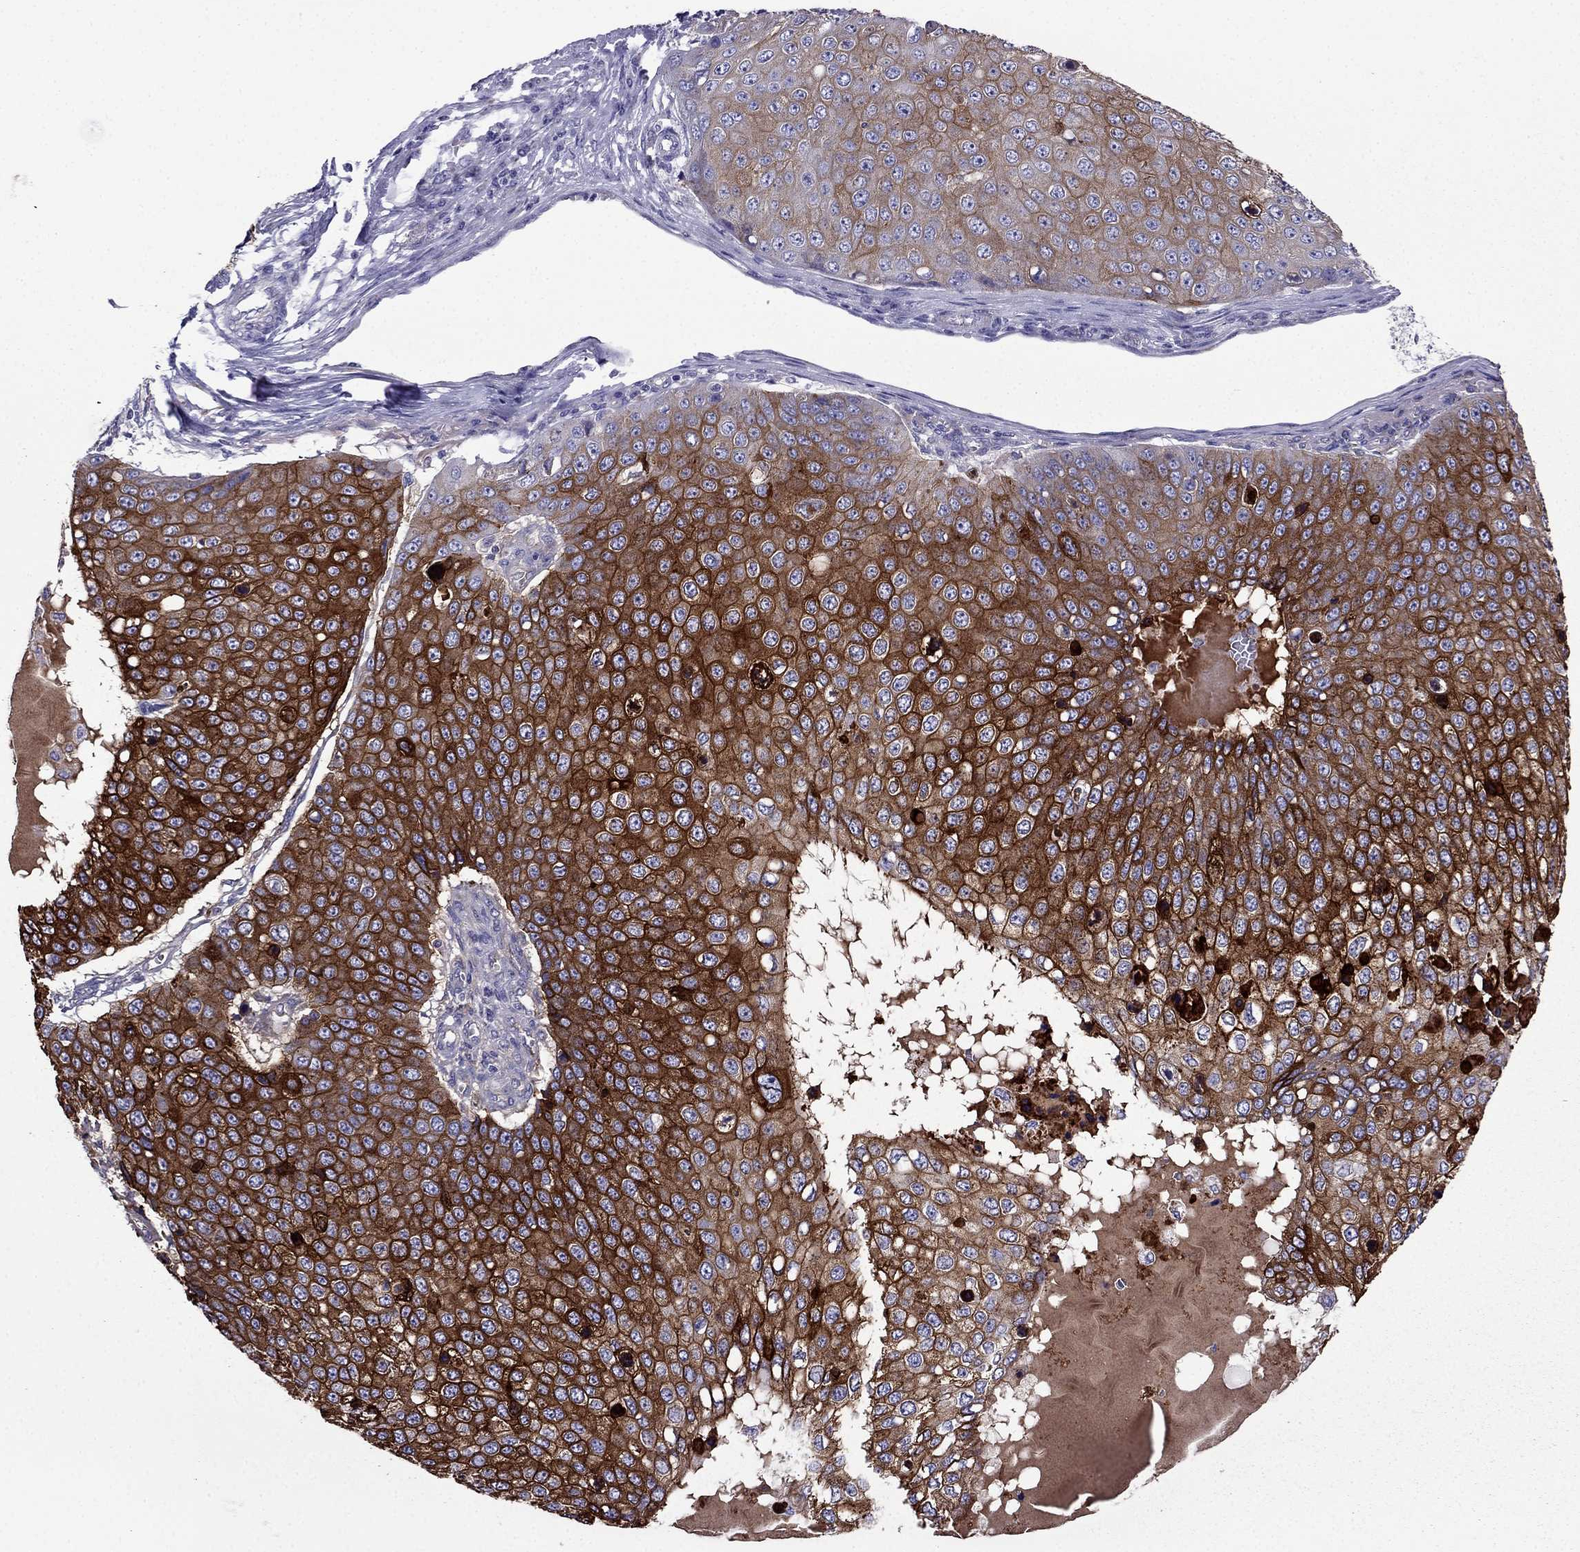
{"staining": {"intensity": "strong", "quantity": ">75%", "location": "cytoplasmic/membranous"}, "tissue": "skin cancer", "cell_type": "Tumor cells", "image_type": "cancer", "snomed": [{"axis": "morphology", "description": "Squamous cell carcinoma, NOS"}, {"axis": "topography", "description": "Skin"}], "caption": "DAB immunohistochemical staining of skin cancer (squamous cell carcinoma) displays strong cytoplasmic/membranous protein staining in approximately >75% of tumor cells.", "gene": "DSC1", "patient": {"sex": "male", "age": 71}}